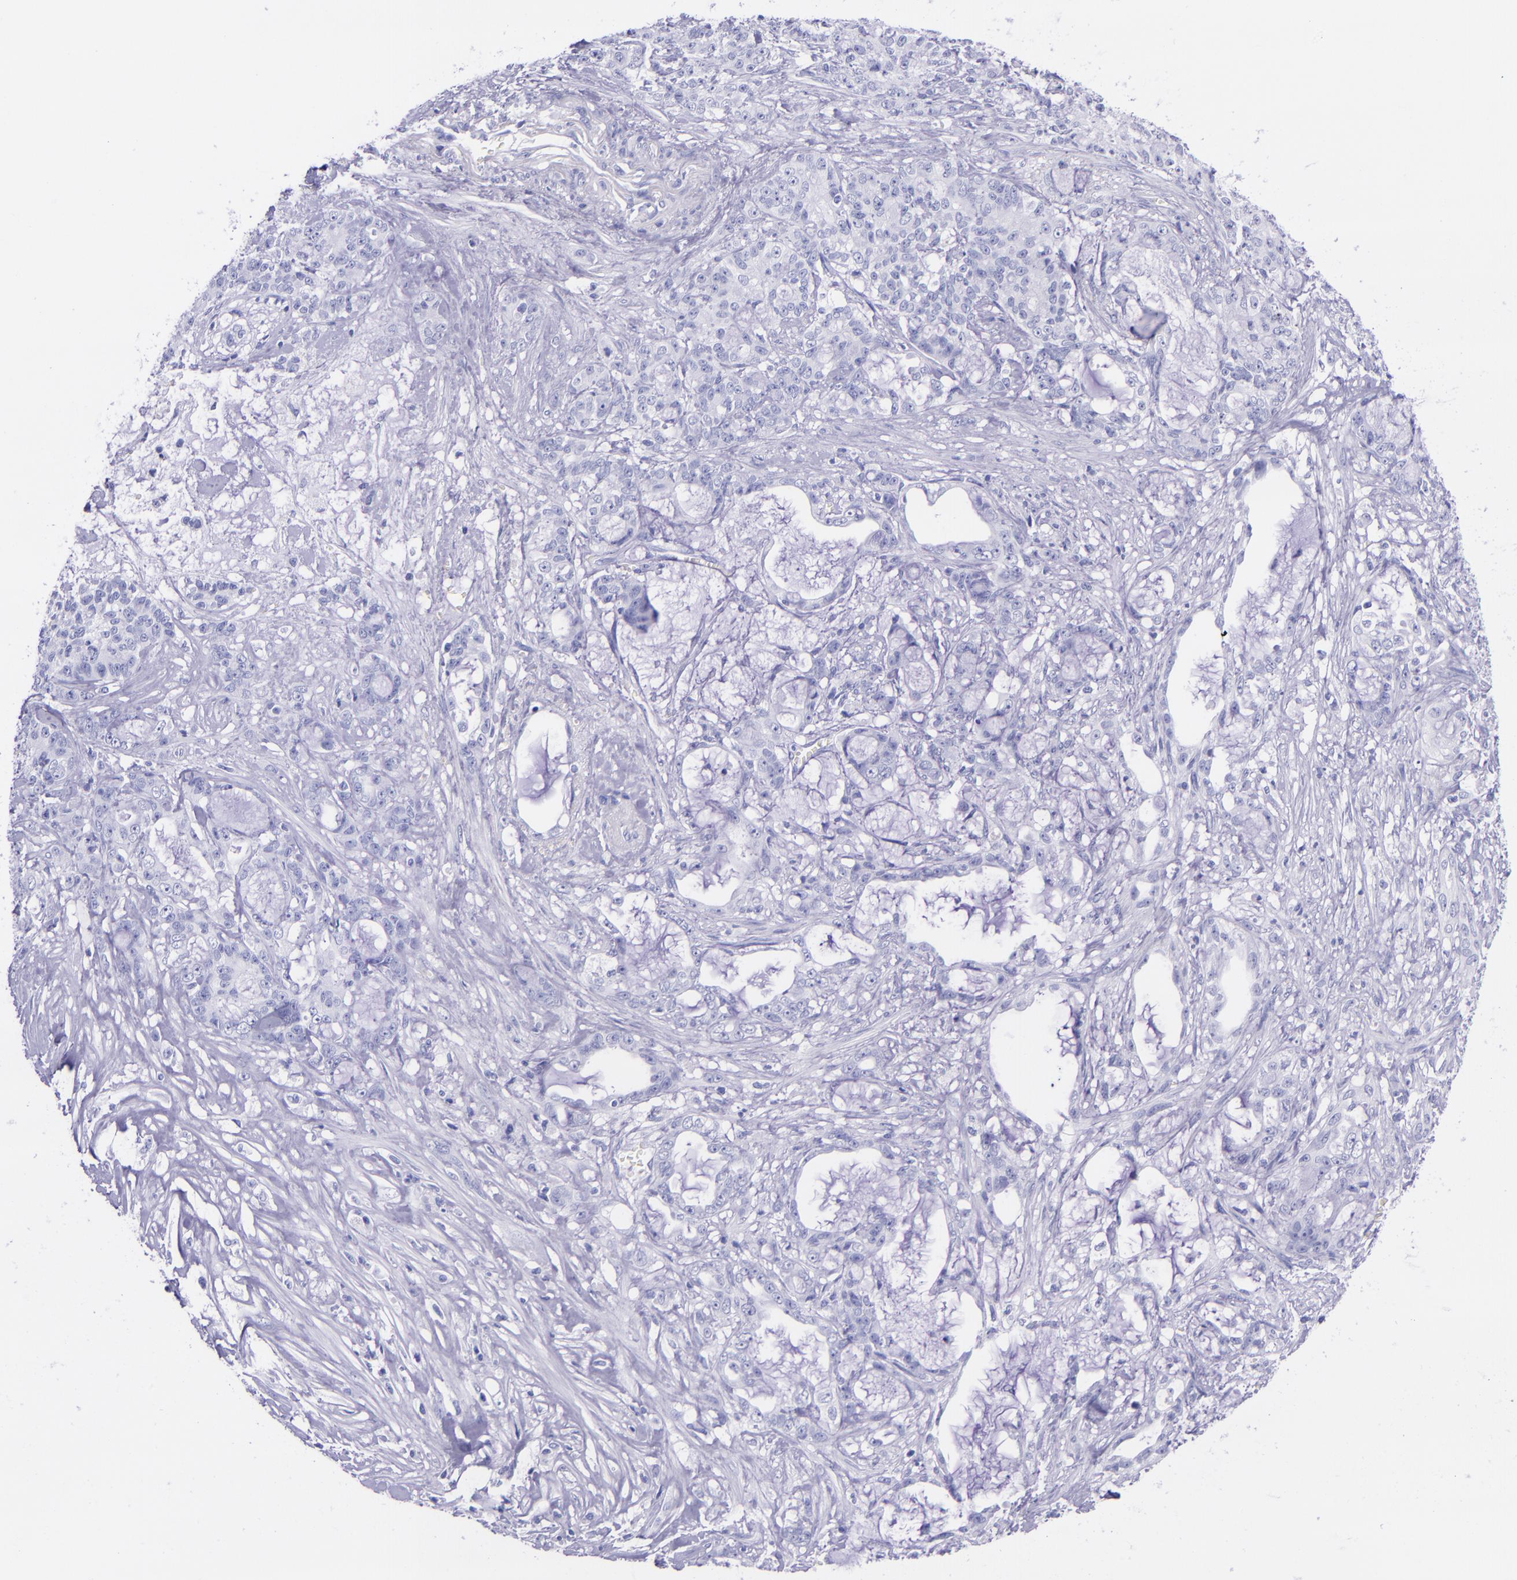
{"staining": {"intensity": "negative", "quantity": "none", "location": "none"}, "tissue": "pancreatic cancer", "cell_type": "Tumor cells", "image_type": "cancer", "snomed": [{"axis": "morphology", "description": "Adenocarcinoma, NOS"}, {"axis": "topography", "description": "Pancreas"}], "caption": "An immunohistochemistry (IHC) image of pancreatic adenocarcinoma is shown. There is no staining in tumor cells of pancreatic adenocarcinoma. (DAB (3,3'-diaminobenzidine) immunohistochemistry (IHC) with hematoxylin counter stain).", "gene": "MBP", "patient": {"sex": "female", "age": 73}}